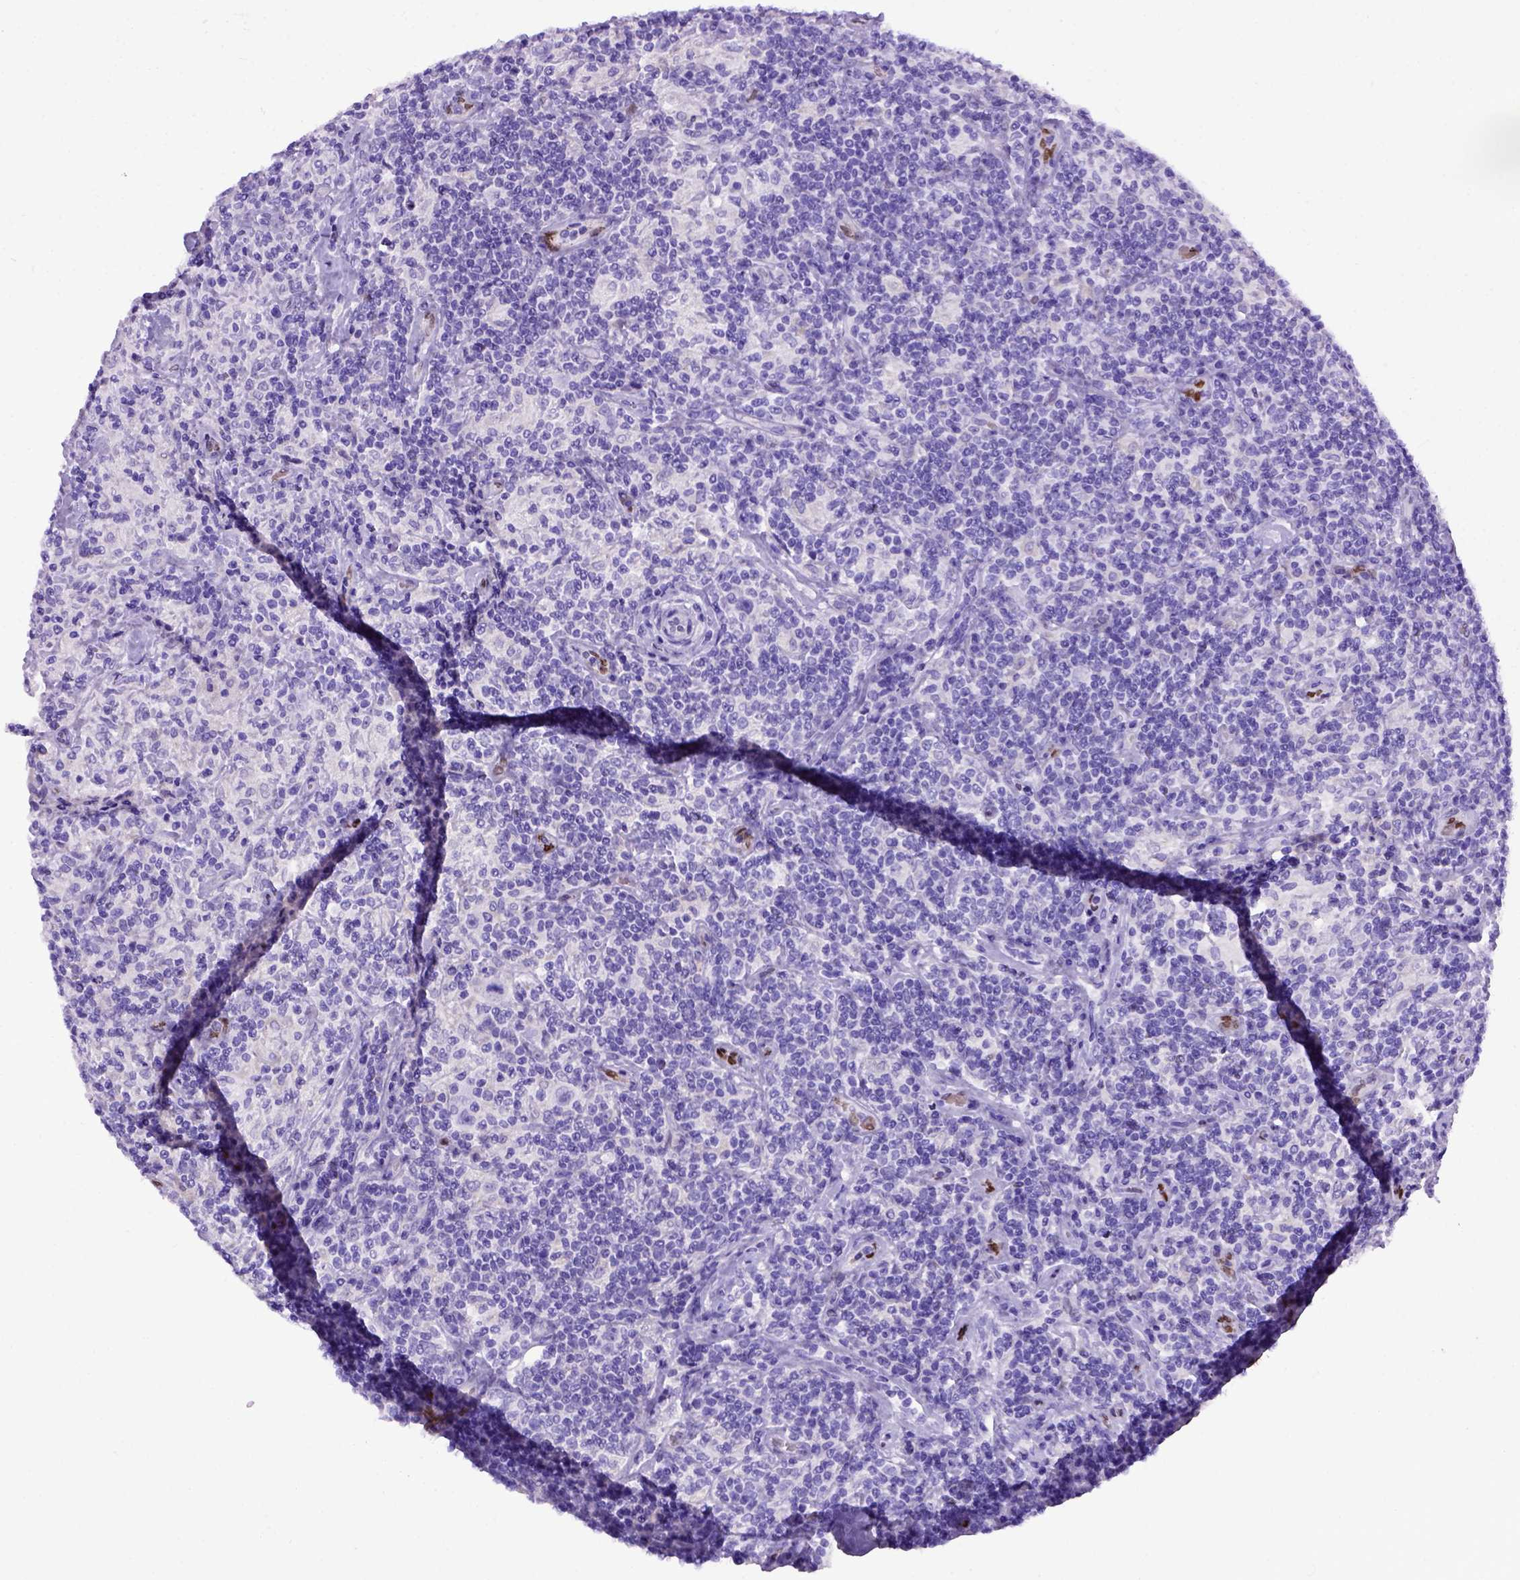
{"staining": {"intensity": "negative", "quantity": "none", "location": "none"}, "tissue": "lymphoma", "cell_type": "Tumor cells", "image_type": "cancer", "snomed": [{"axis": "morphology", "description": "Hodgkin's disease, NOS"}, {"axis": "topography", "description": "Lymph node"}], "caption": "IHC photomicrograph of human Hodgkin's disease stained for a protein (brown), which shows no staining in tumor cells.", "gene": "MEOX2", "patient": {"sex": "male", "age": 70}}